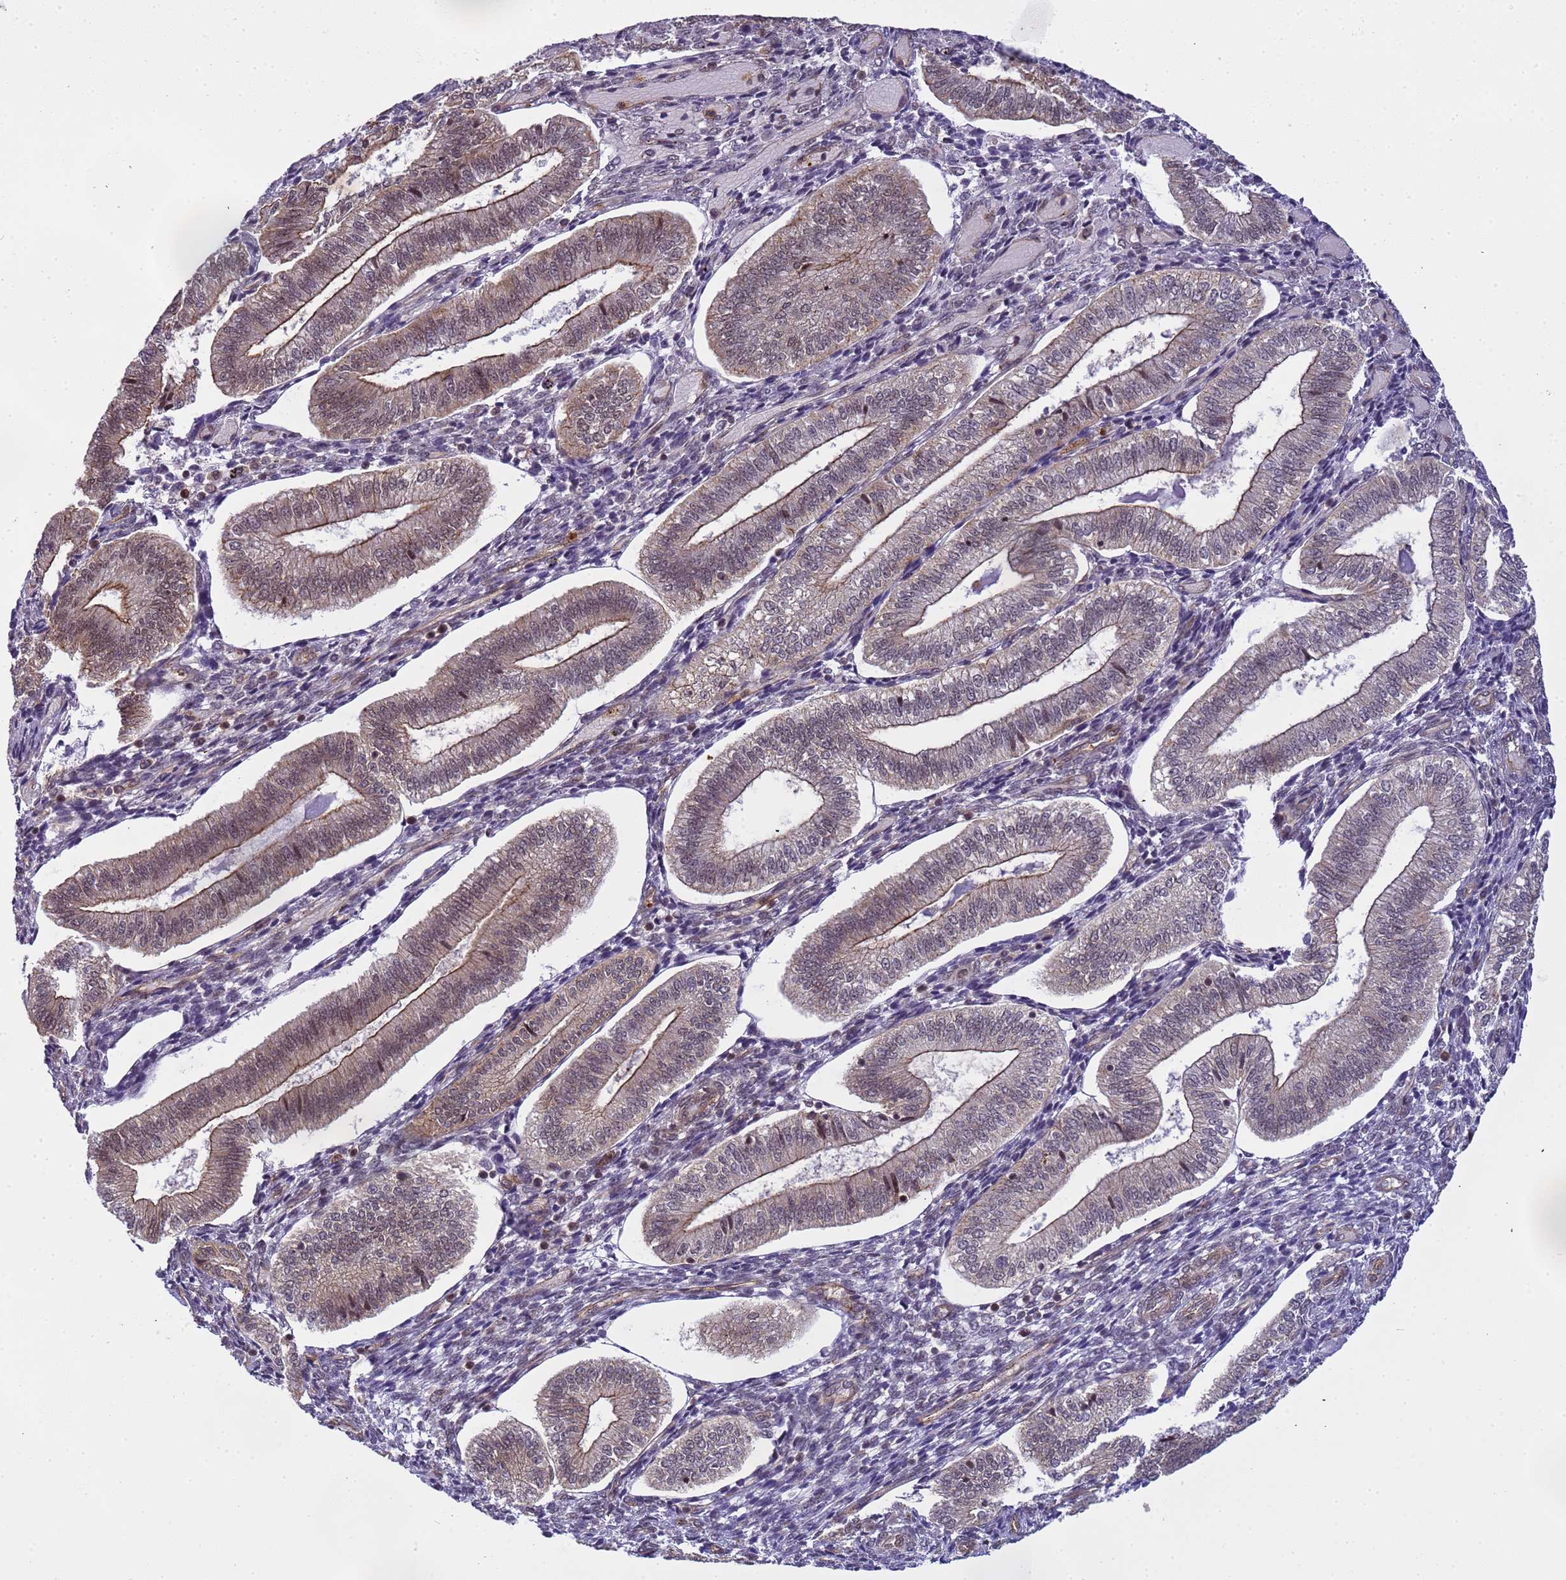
{"staining": {"intensity": "weak", "quantity": "25%-75%", "location": "nuclear"}, "tissue": "endometrium", "cell_type": "Cells in endometrial stroma", "image_type": "normal", "snomed": [{"axis": "morphology", "description": "Normal tissue, NOS"}, {"axis": "topography", "description": "Endometrium"}], "caption": "The immunohistochemical stain shows weak nuclear positivity in cells in endometrial stroma of normal endometrium.", "gene": "EMC2", "patient": {"sex": "female", "age": 34}}